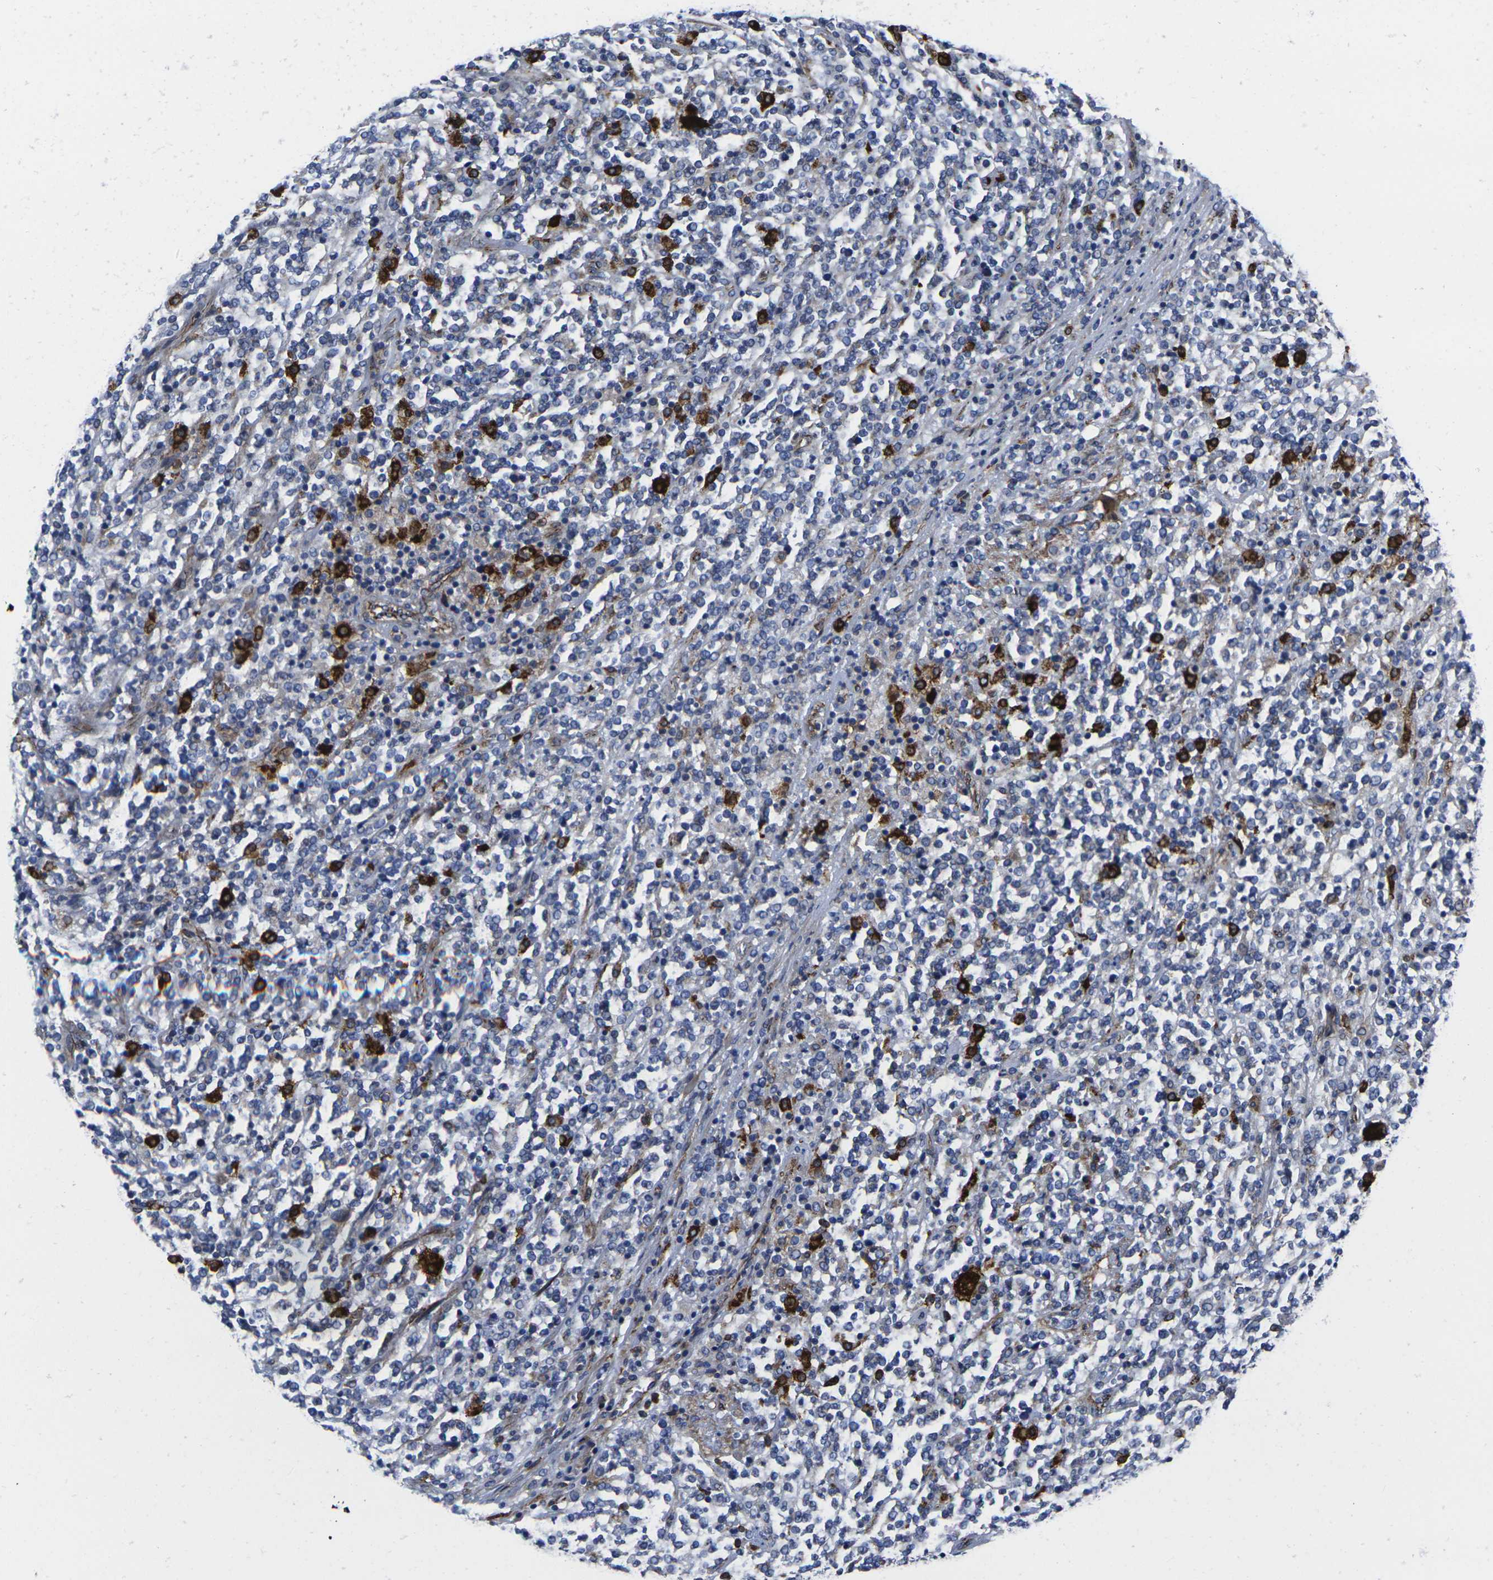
{"staining": {"intensity": "negative", "quantity": "none", "location": "none"}, "tissue": "lymphoma", "cell_type": "Tumor cells", "image_type": "cancer", "snomed": [{"axis": "morphology", "description": "Malignant lymphoma, non-Hodgkin's type, High grade"}, {"axis": "topography", "description": "Soft tissue"}], "caption": "High magnification brightfield microscopy of malignant lymphoma, non-Hodgkin's type (high-grade) stained with DAB (3,3'-diaminobenzidine) (brown) and counterstained with hematoxylin (blue): tumor cells show no significant expression. (Brightfield microscopy of DAB (3,3'-diaminobenzidine) IHC at high magnification).", "gene": "NUMB", "patient": {"sex": "male", "age": 18}}